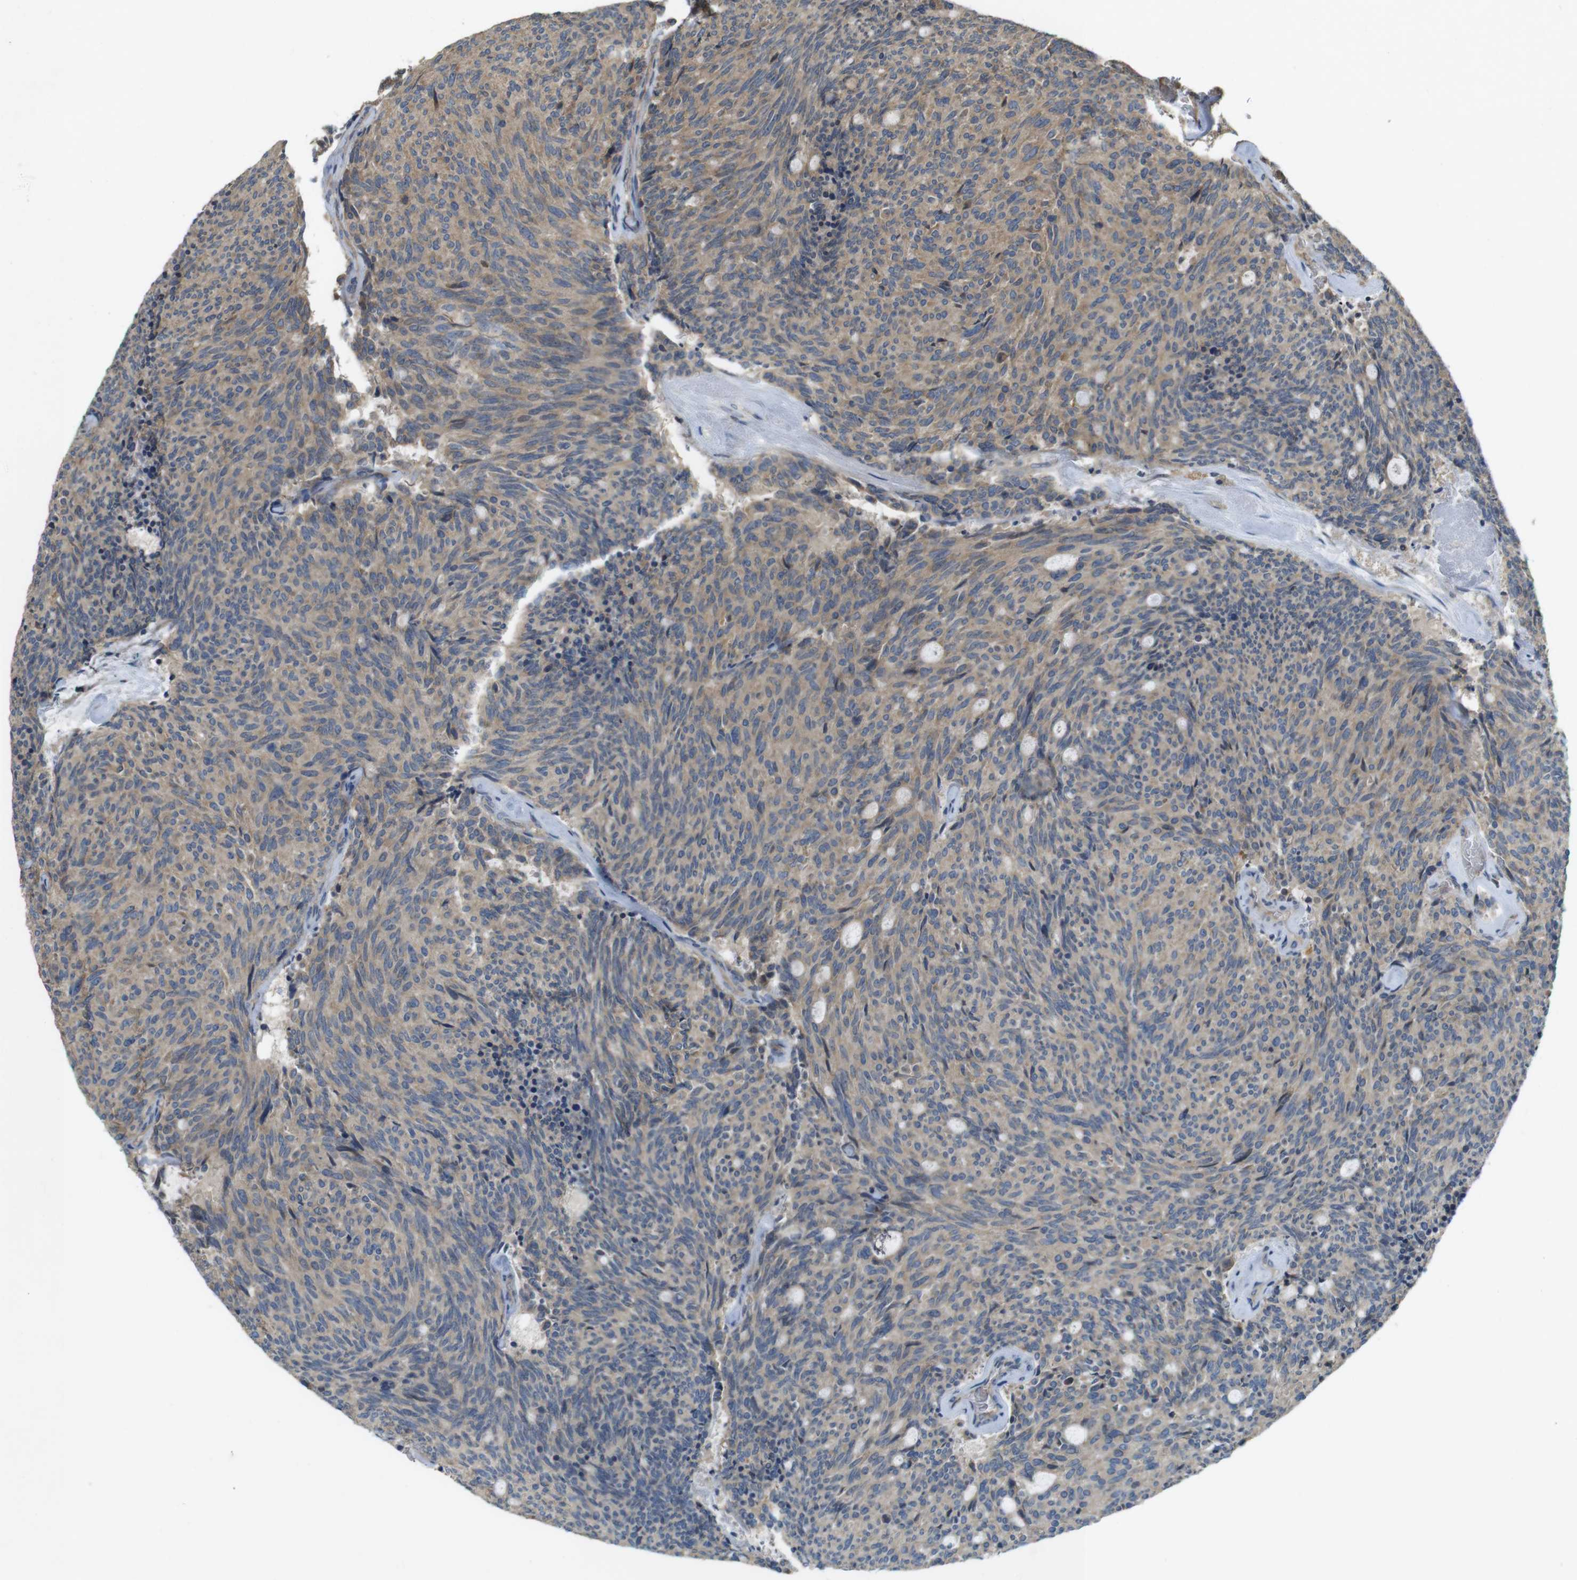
{"staining": {"intensity": "weak", "quantity": ">75%", "location": "cytoplasmic/membranous"}, "tissue": "carcinoid", "cell_type": "Tumor cells", "image_type": "cancer", "snomed": [{"axis": "morphology", "description": "Carcinoid, malignant, NOS"}, {"axis": "topography", "description": "Pancreas"}], "caption": "DAB immunohistochemical staining of carcinoid (malignant) displays weak cytoplasmic/membranous protein expression in approximately >75% of tumor cells.", "gene": "CLTC", "patient": {"sex": "female", "age": 54}}